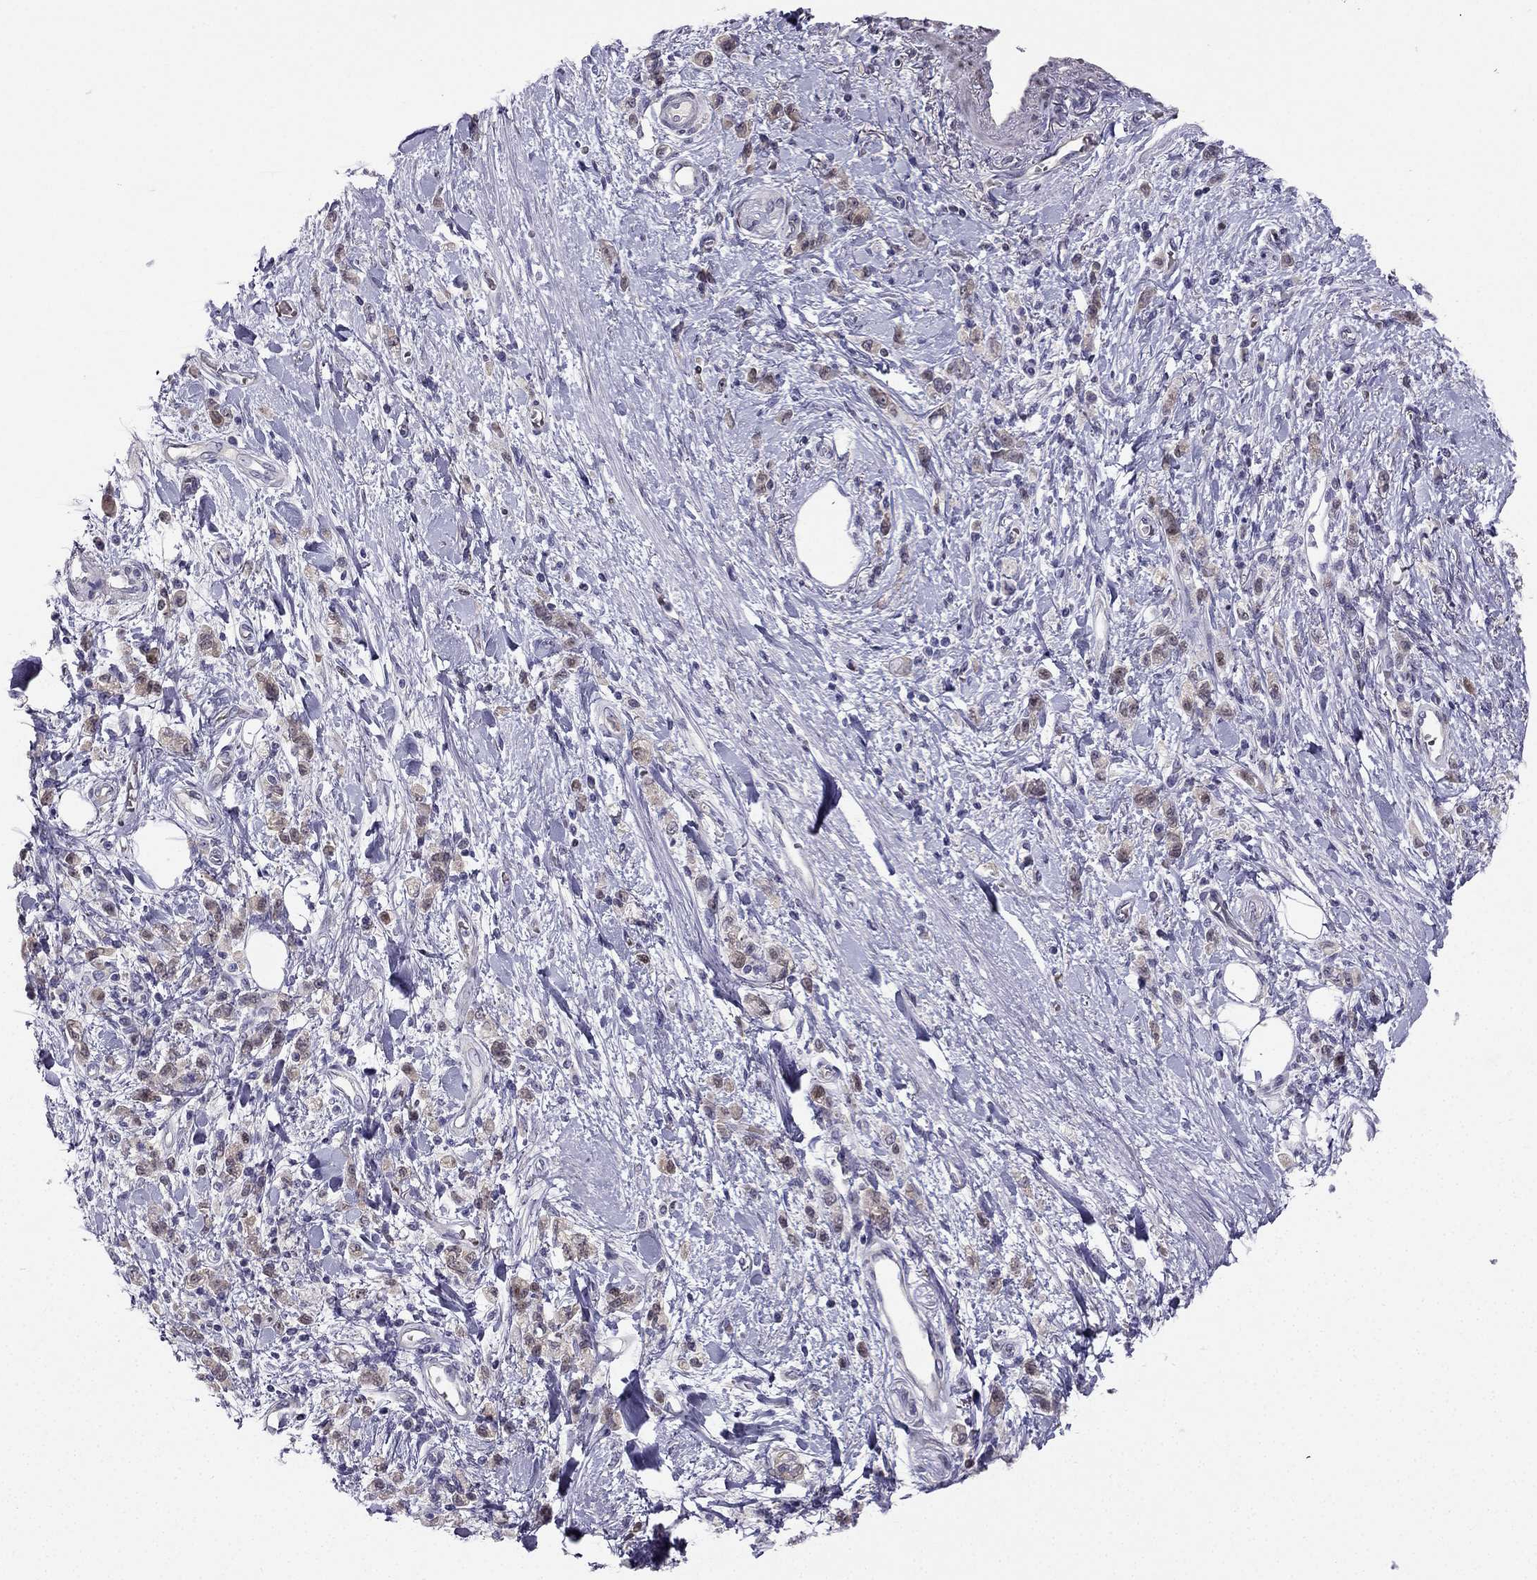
{"staining": {"intensity": "weak", "quantity": ">75%", "location": "nuclear"}, "tissue": "stomach cancer", "cell_type": "Tumor cells", "image_type": "cancer", "snomed": [{"axis": "morphology", "description": "Adenocarcinoma, NOS"}, {"axis": "topography", "description": "Stomach"}], "caption": "Protein expression by immunohistochemistry (IHC) displays weak nuclear staining in about >75% of tumor cells in stomach adenocarcinoma.", "gene": "RSPH14", "patient": {"sex": "male", "age": 77}}